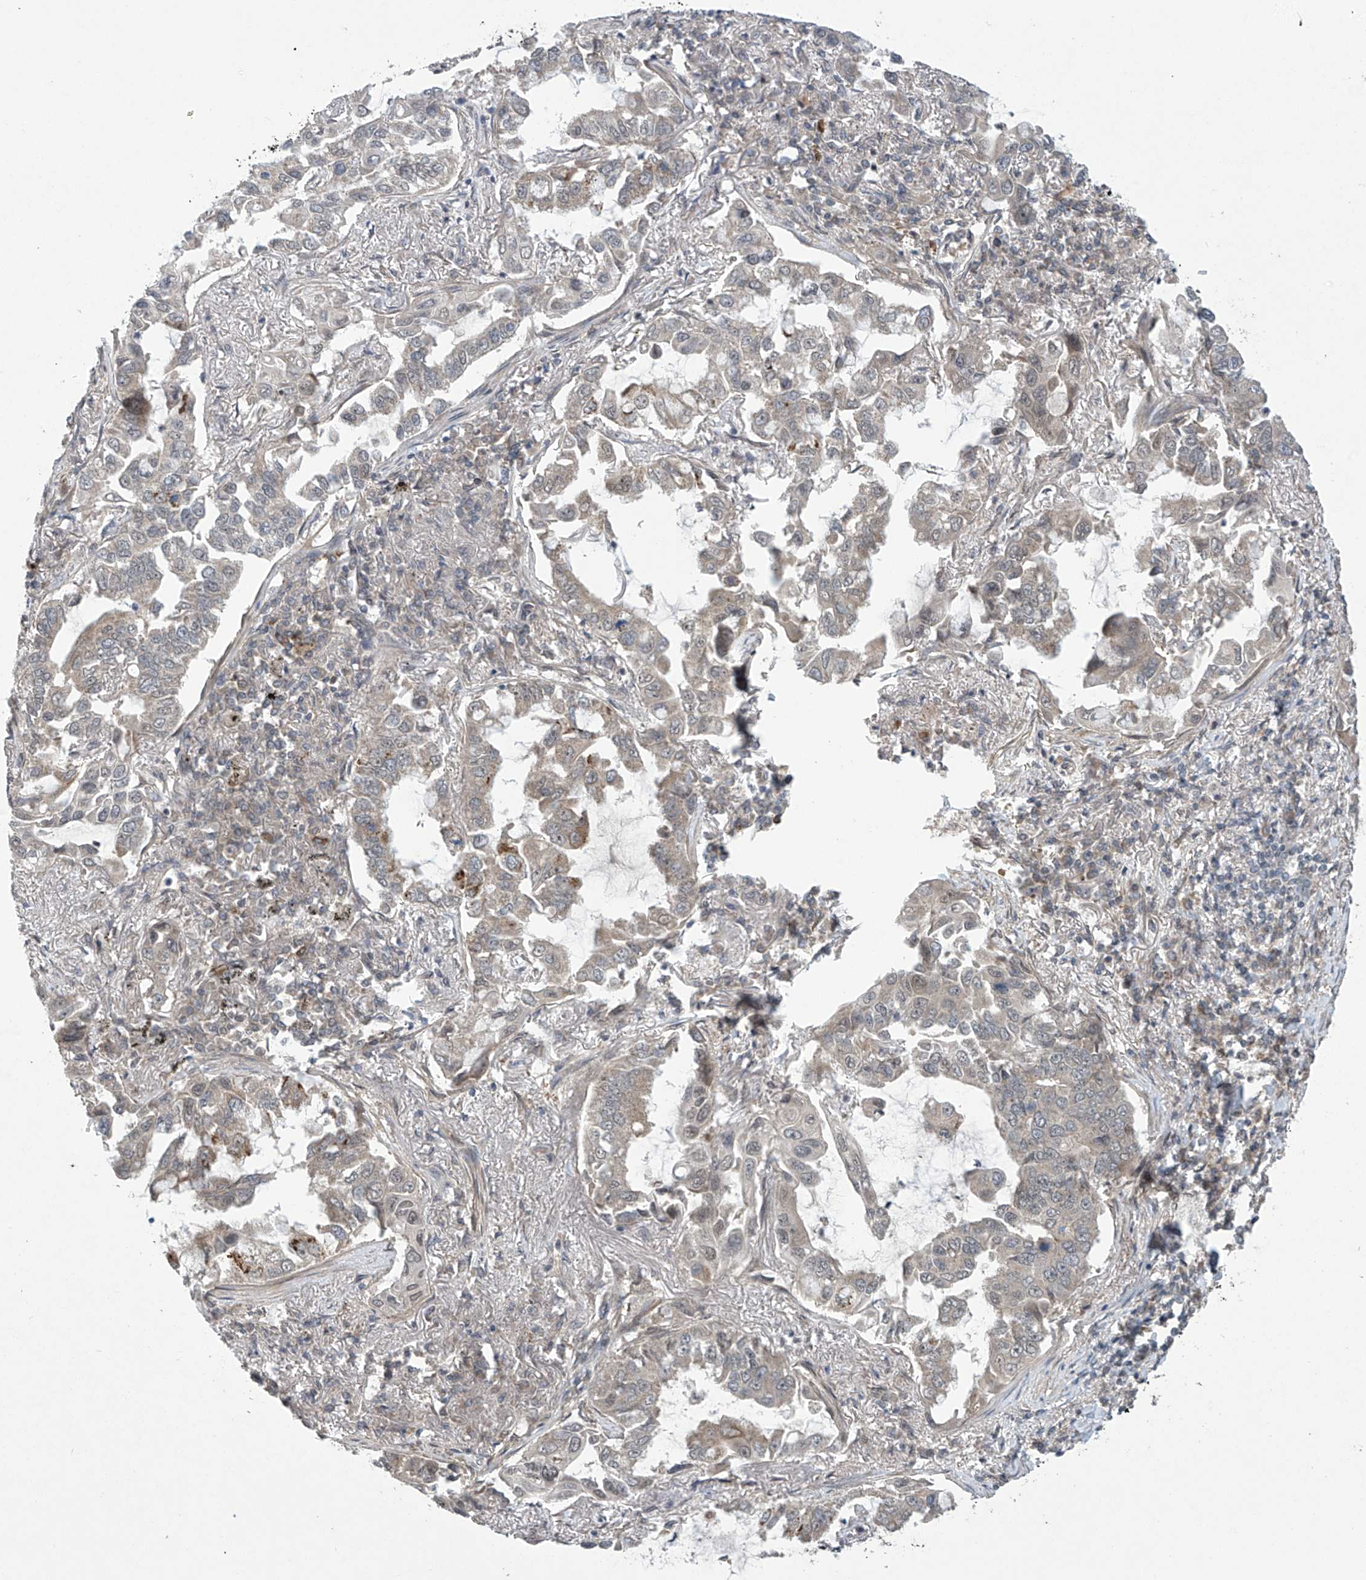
{"staining": {"intensity": "negative", "quantity": "none", "location": "none"}, "tissue": "lung cancer", "cell_type": "Tumor cells", "image_type": "cancer", "snomed": [{"axis": "morphology", "description": "Adenocarcinoma, NOS"}, {"axis": "topography", "description": "Lung"}], "caption": "An image of human lung adenocarcinoma is negative for staining in tumor cells.", "gene": "ABHD13", "patient": {"sex": "male", "age": 64}}